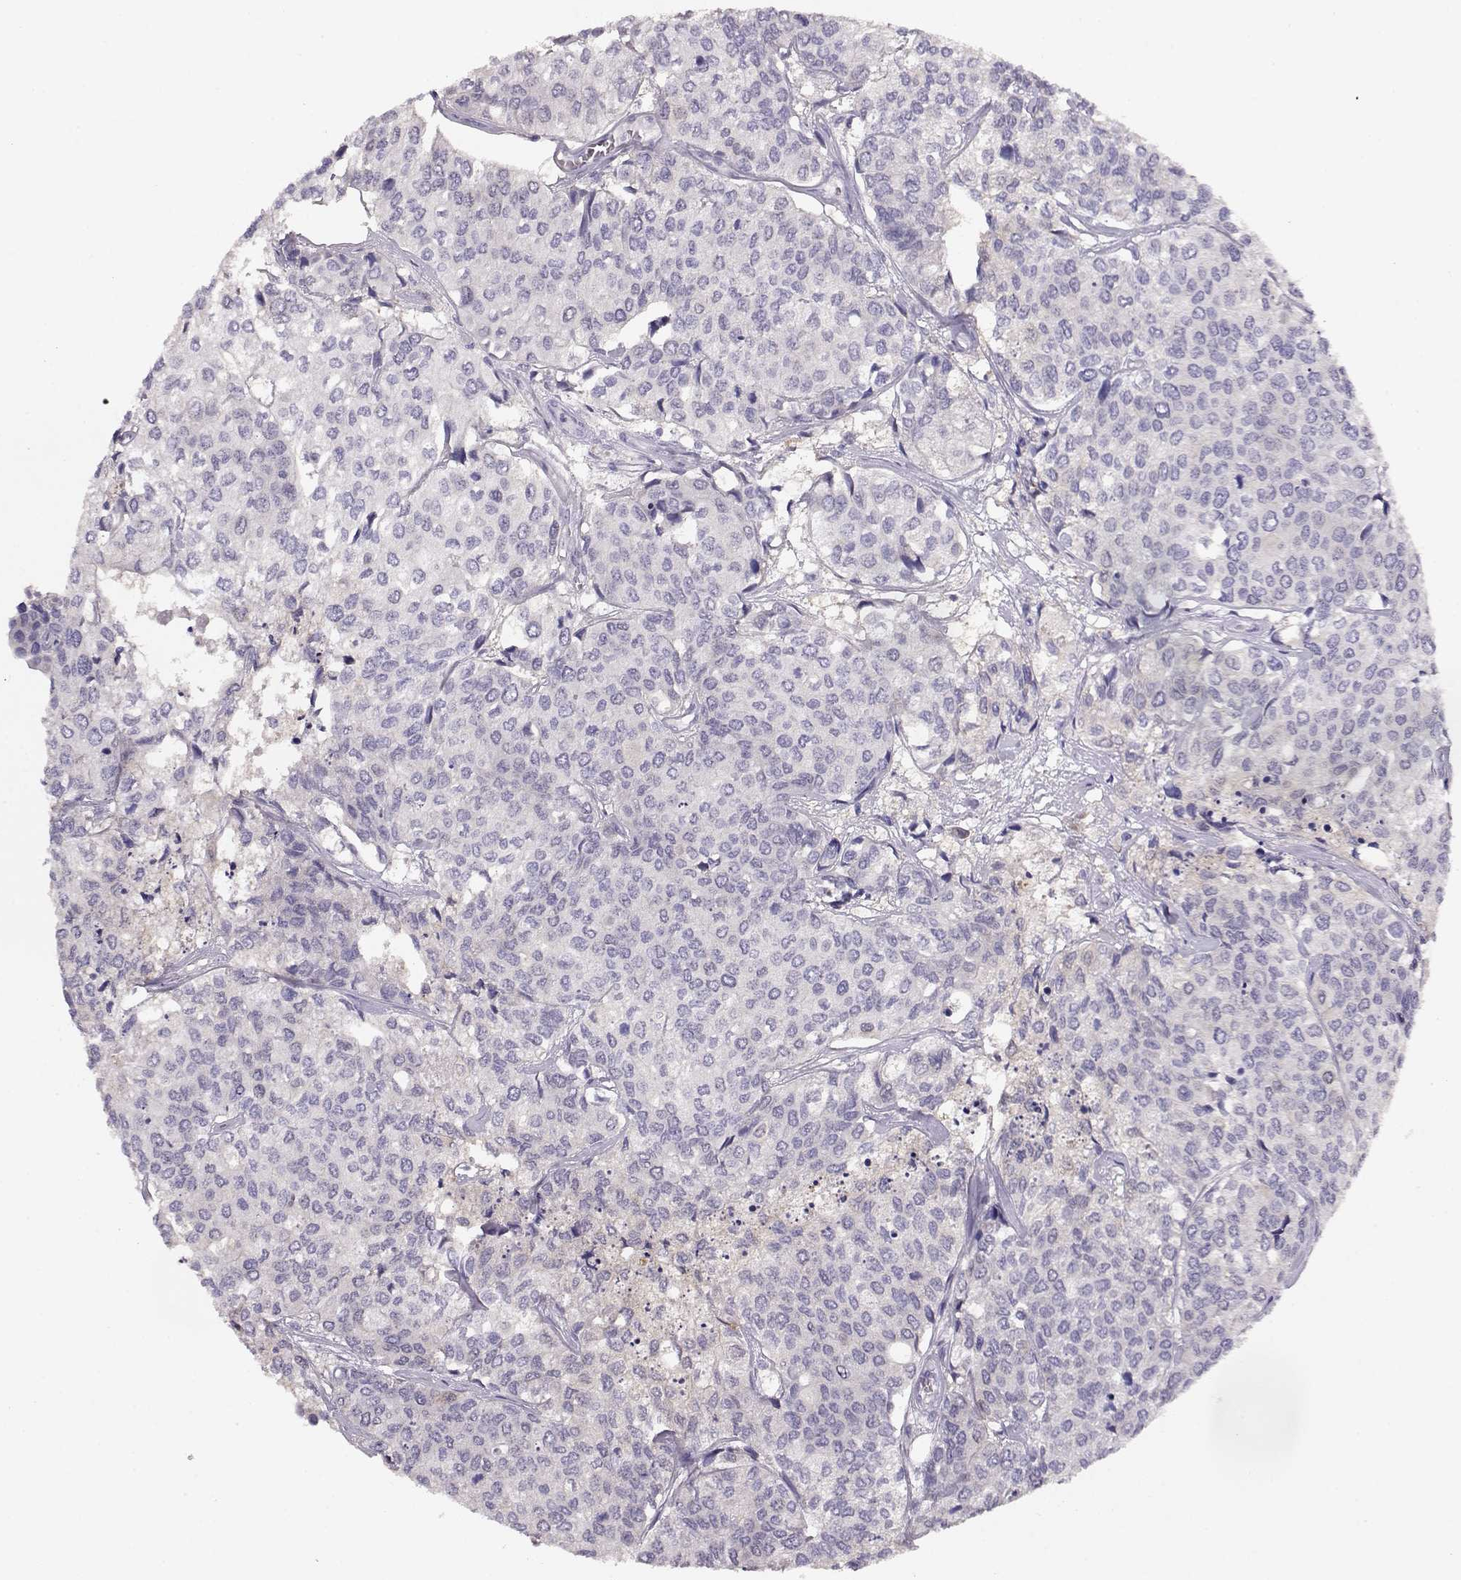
{"staining": {"intensity": "negative", "quantity": "none", "location": "none"}, "tissue": "urothelial cancer", "cell_type": "Tumor cells", "image_type": "cancer", "snomed": [{"axis": "morphology", "description": "Urothelial carcinoma, High grade"}, {"axis": "topography", "description": "Urinary bladder"}], "caption": "Tumor cells show no significant protein expression in urothelial carcinoma (high-grade).", "gene": "NDRG4", "patient": {"sex": "male", "age": 73}}